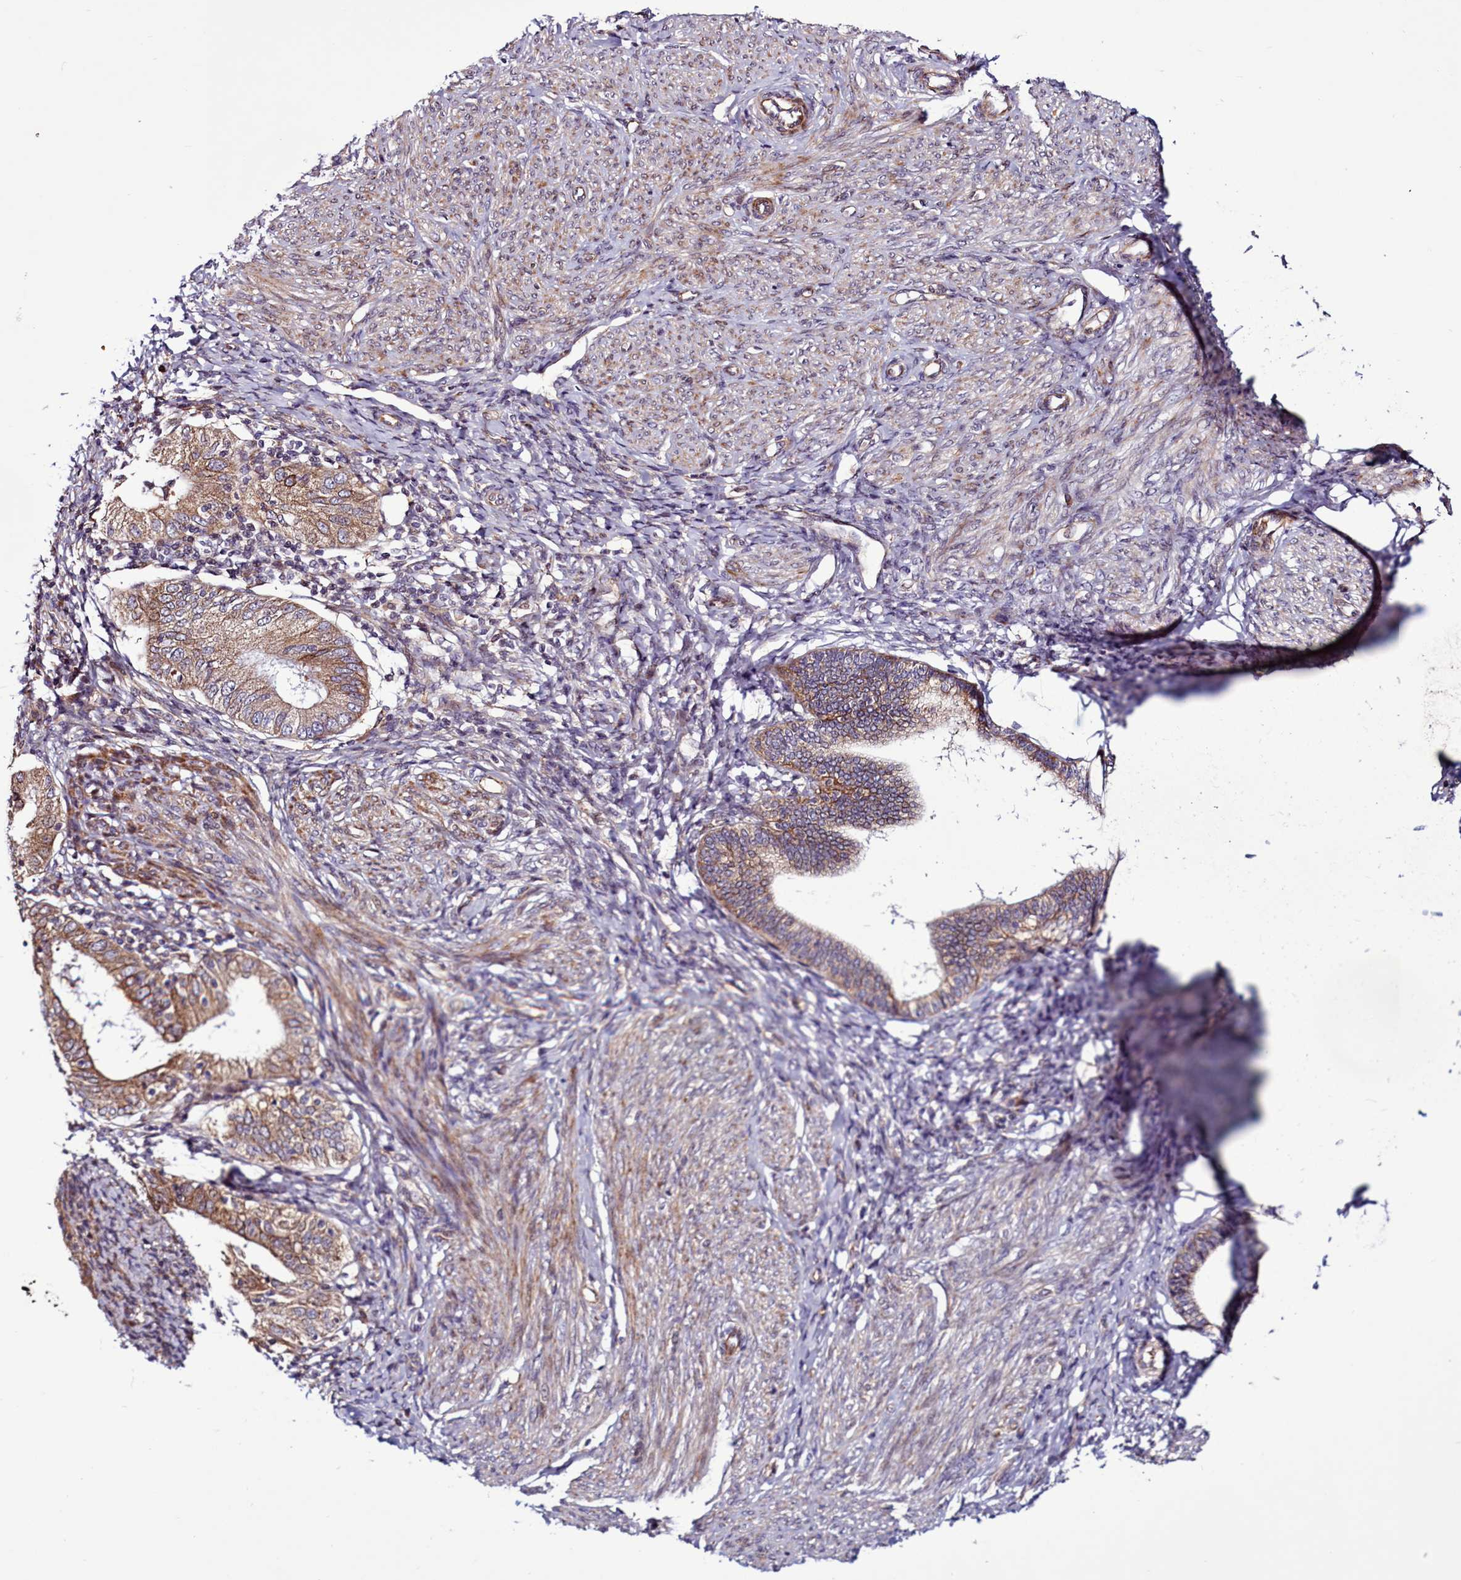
{"staining": {"intensity": "weak", "quantity": "<25%", "location": "cytoplasmic/membranous"}, "tissue": "endometrium", "cell_type": "Cells in endometrial stroma", "image_type": "normal", "snomed": [{"axis": "morphology", "description": "Normal tissue, NOS"}, {"axis": "topography", "description": "Endometrium"}], "caption": "High power microscopy photomicrograph of an immunohistochemistry (IHC) histopathology image of normal endometrium, revealing no significant staining in cells in endometrial stroma.", "gene": "MCRIP1", "patient": {"sex": "female", "age": 72}}